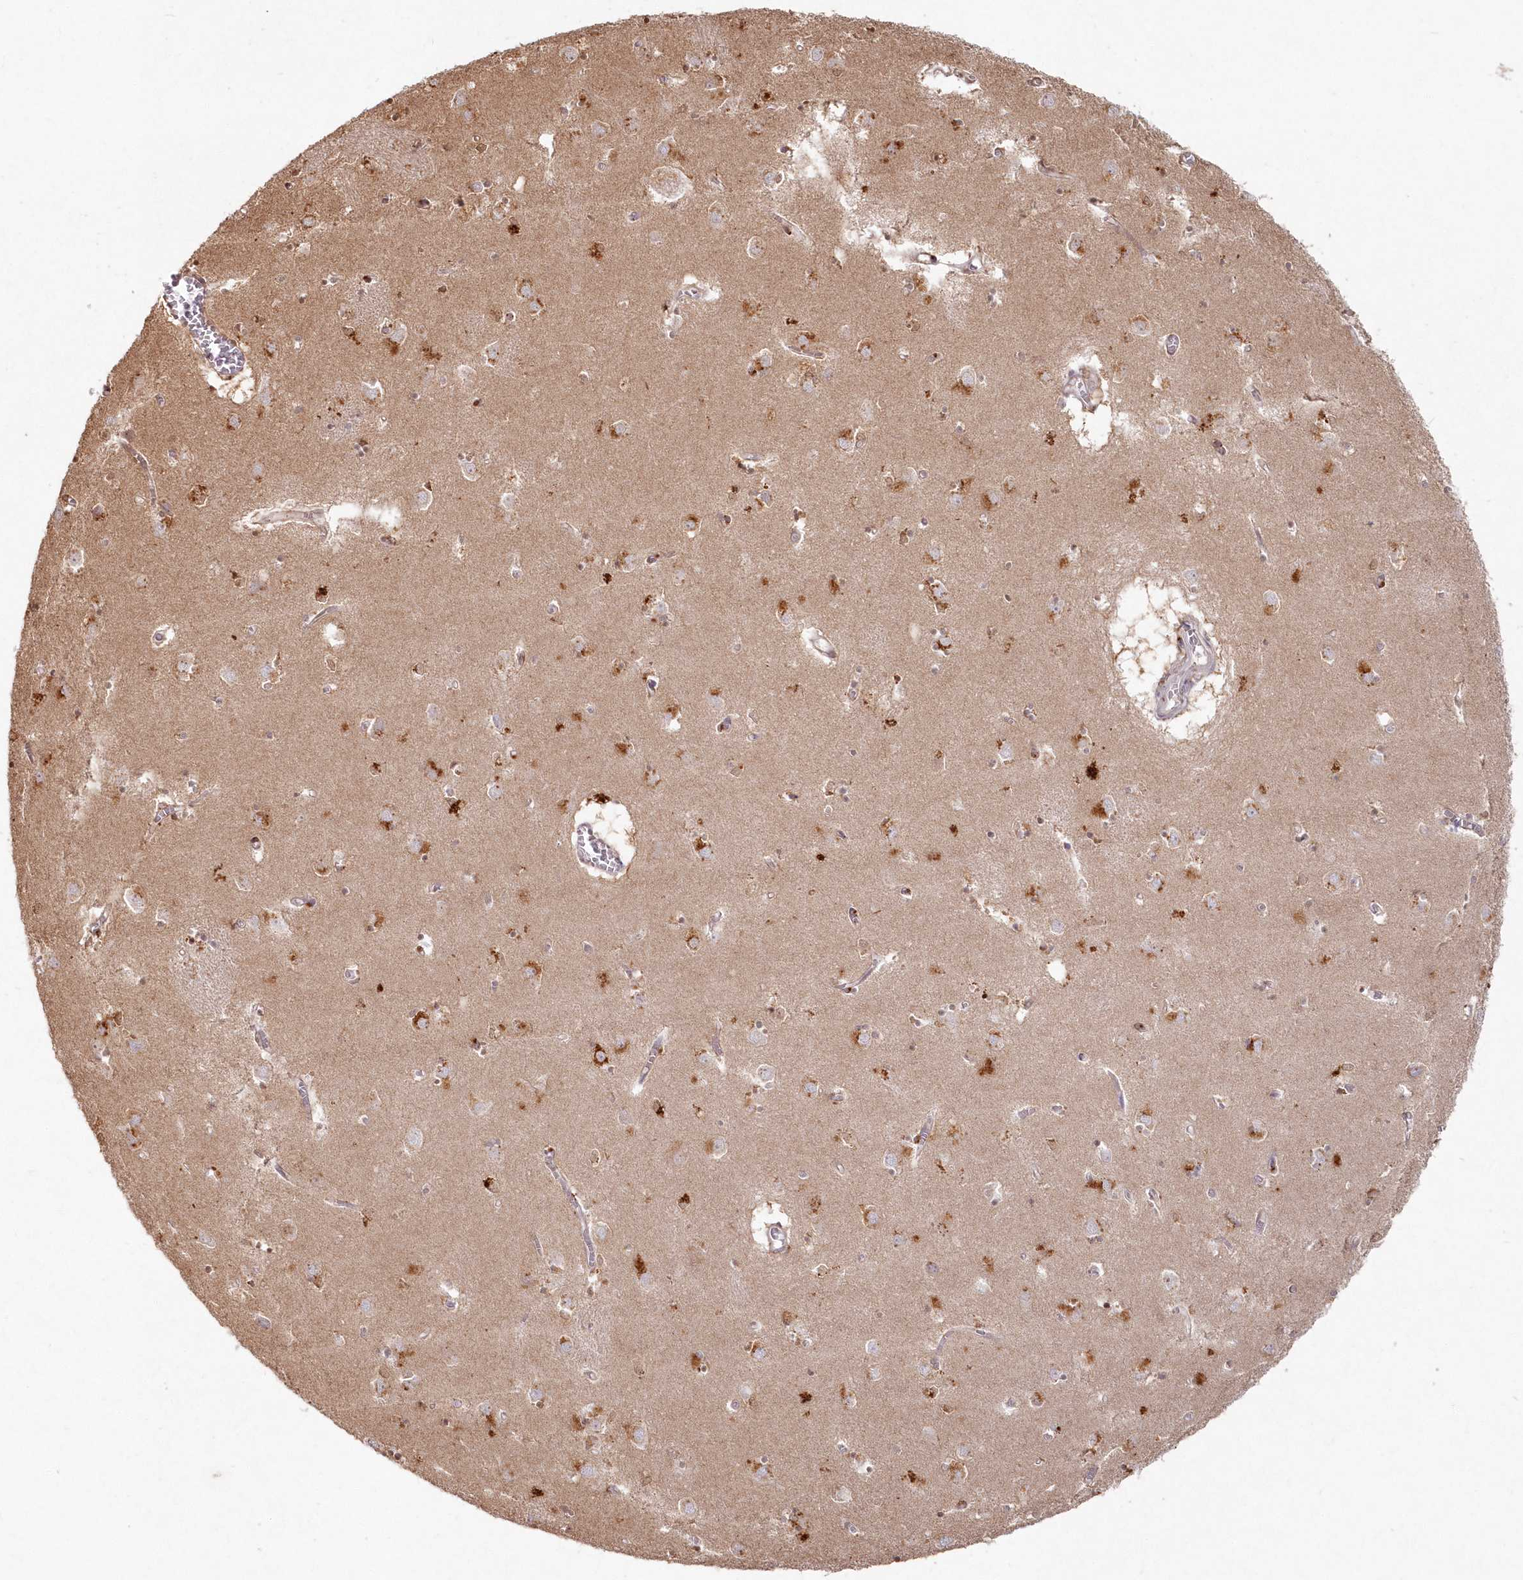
{"staining": {"intensity": "weak", "quantity": "<25%", "location": "cytoplasmic/membranous"}, "tissue": "caudate", "cell_type": "Glial cells", "image_type": "normal", "snomed": [{"axis": "morphology", "description": "Normal tissue, NOS"}, {"axis": "topography", "description": "Lateral ventricle wall"}], "caption": "Immunohistochemistry (IHC) image of normal human caudate stained for a protein (brown), which displays no positivity in glial cells. The staining was performed using DAB to visualize the protein expression in brown, while the nuclei were stained in blue with hematoxylin (Magnification: 20x).", "gene": "ARSB", "patient": {"sex": "male", "age": 70}}